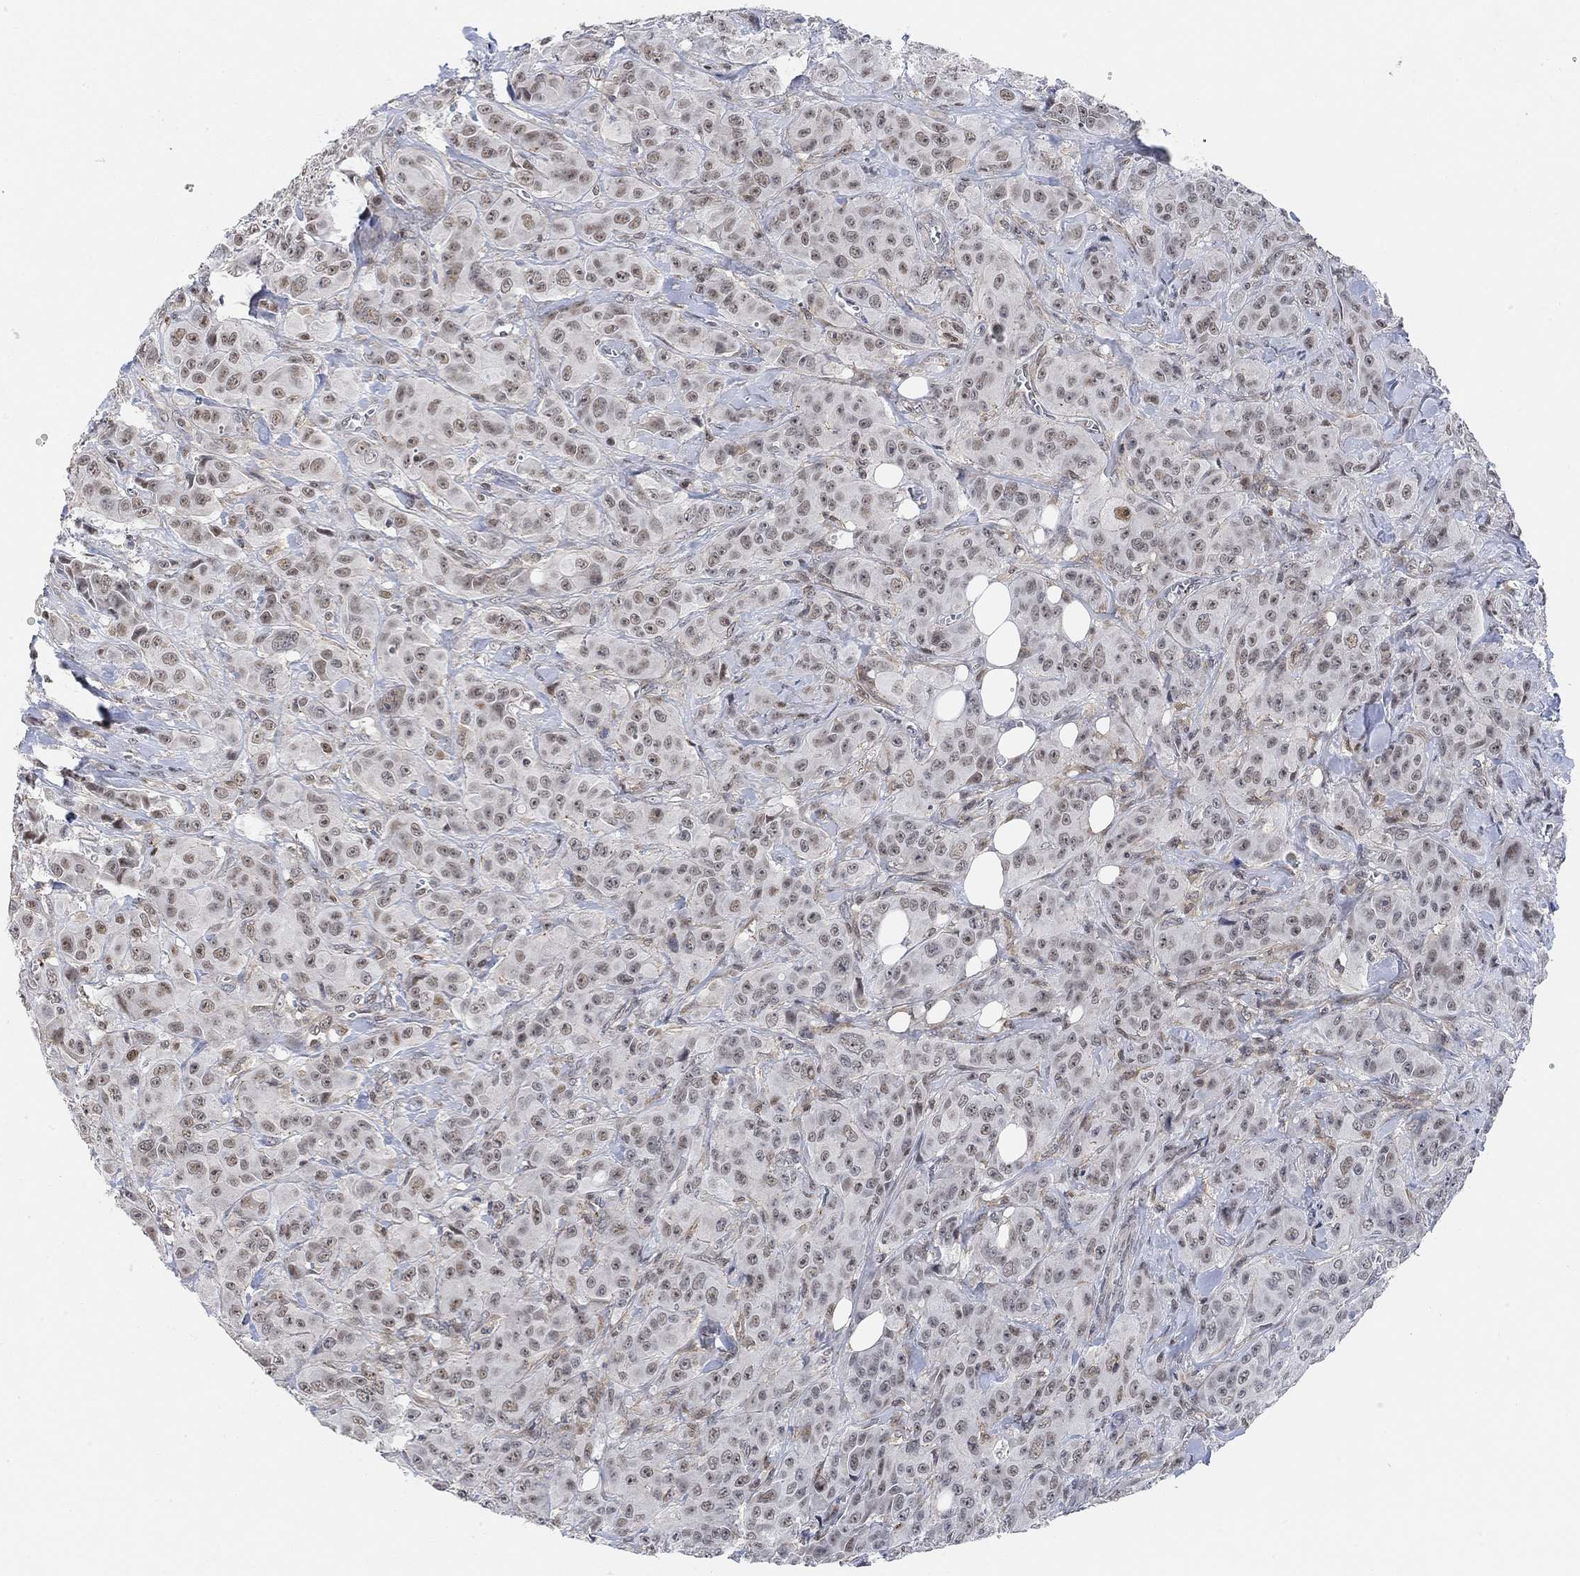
{"staining": {"intensity": "weak", "quantity": "25%-75%", "location": "nuclear"}, "tissue": "breast cancer", "cell_type": "Tumor cells", "image_type": "cancer", "snomed": [{"axis": "morphology", "description": "Duct carcinoma"}, {"axis": "topography", "description": "Breast"}], "caption": "DAB immunohistochemical staining of breast invasive ductal carcinoma reveals weak nuclear protein positivity in approximately 25%-75% of tumor cells.", "gene": "PWWP2B", "patient": {"sex": "female", "age": 43}}